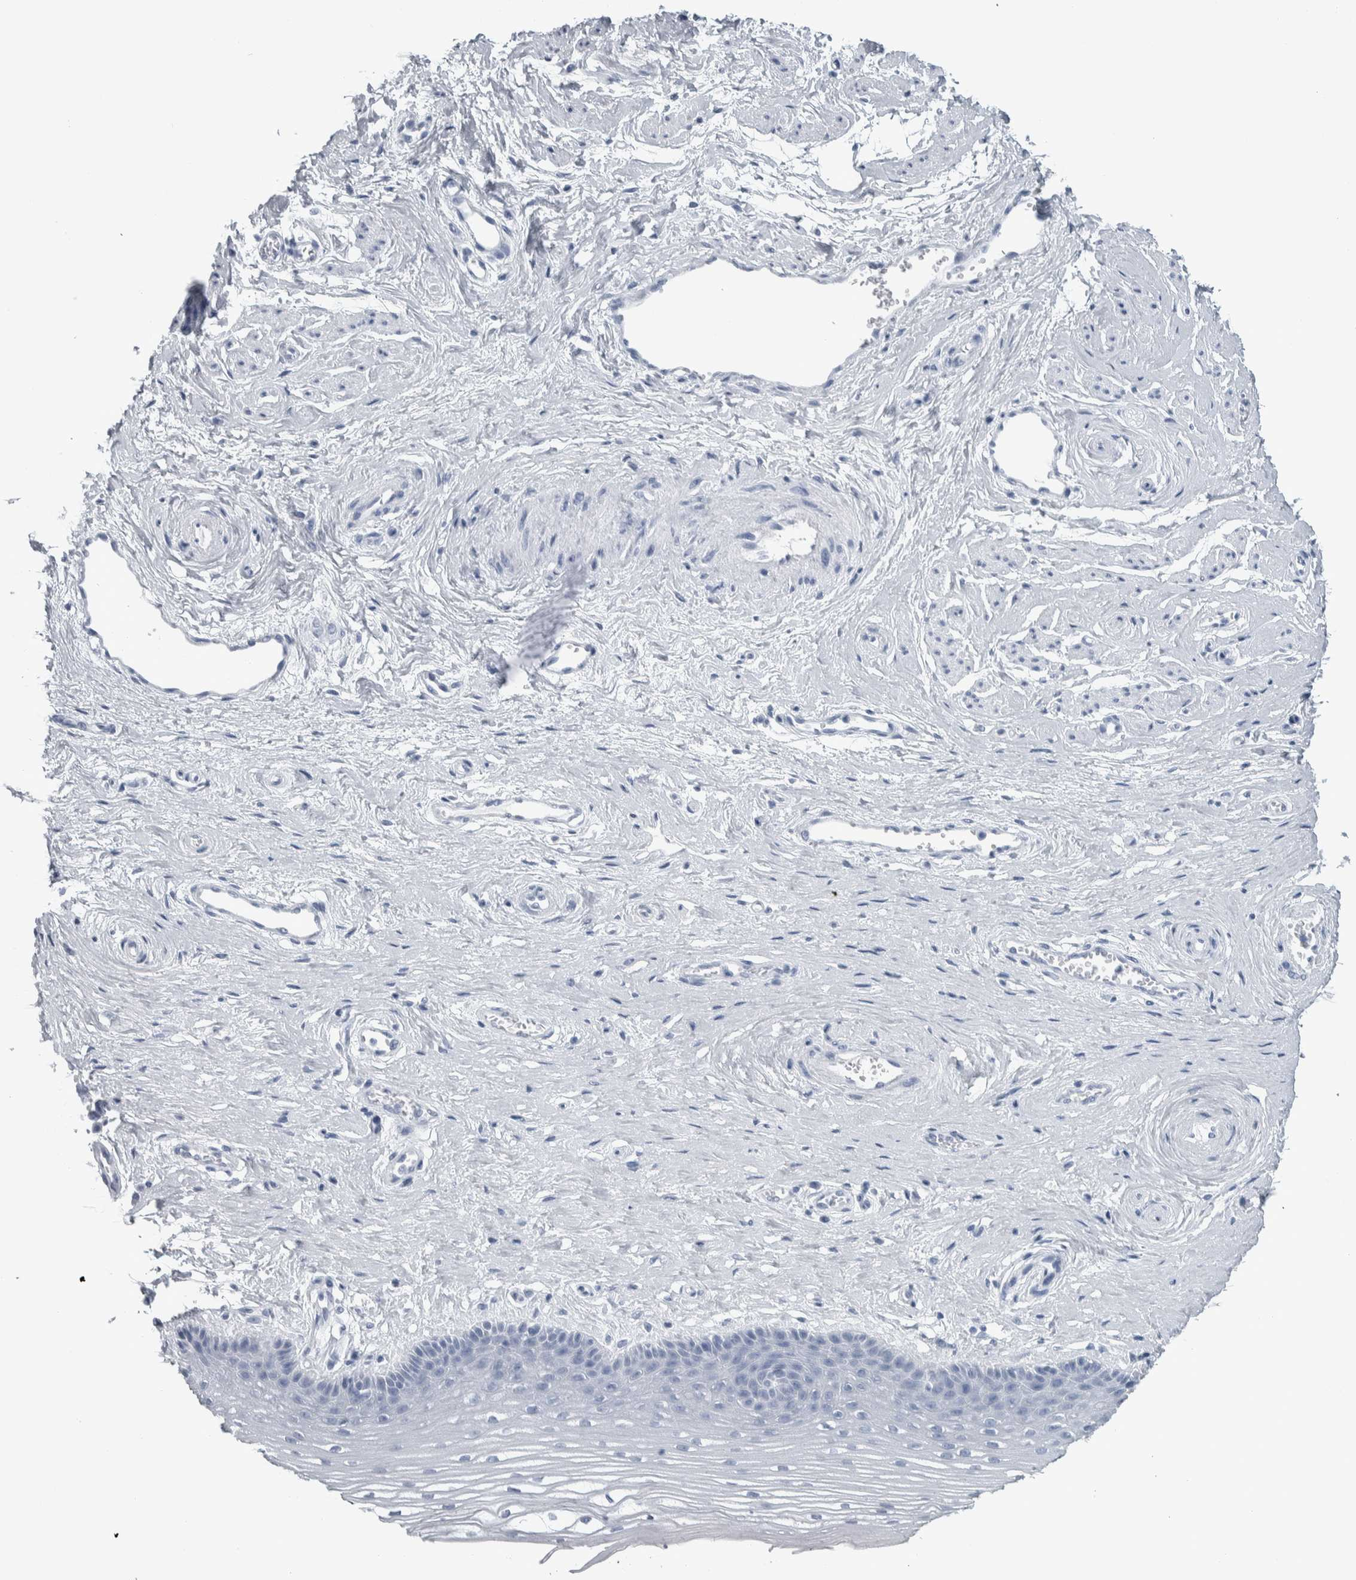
{"staining": {"intensity": "negative", "quantity": "none", "location": "none"}, "tissue": "vagina", "cell_type": "Squamous epithelial cells", "image_type": "normal", "snomed": [{"axis": "morphology", "description": "Normal tissue, NOS"}, {"axis": "topography", "description": "Vagina"}], "caption": "A high-resolution image shows immunohistochemistry (IHC) staining of benign vagina, which reveals no significant positivity in squamous epithelial cells. The staining was performed using DAB to visualize the protein expression in brown, while the nuclei were stained in blue with hematoxylin (Magnification: 20x).", "gene": "CDH17", "patient": {"sex": "female", "age": 46}}